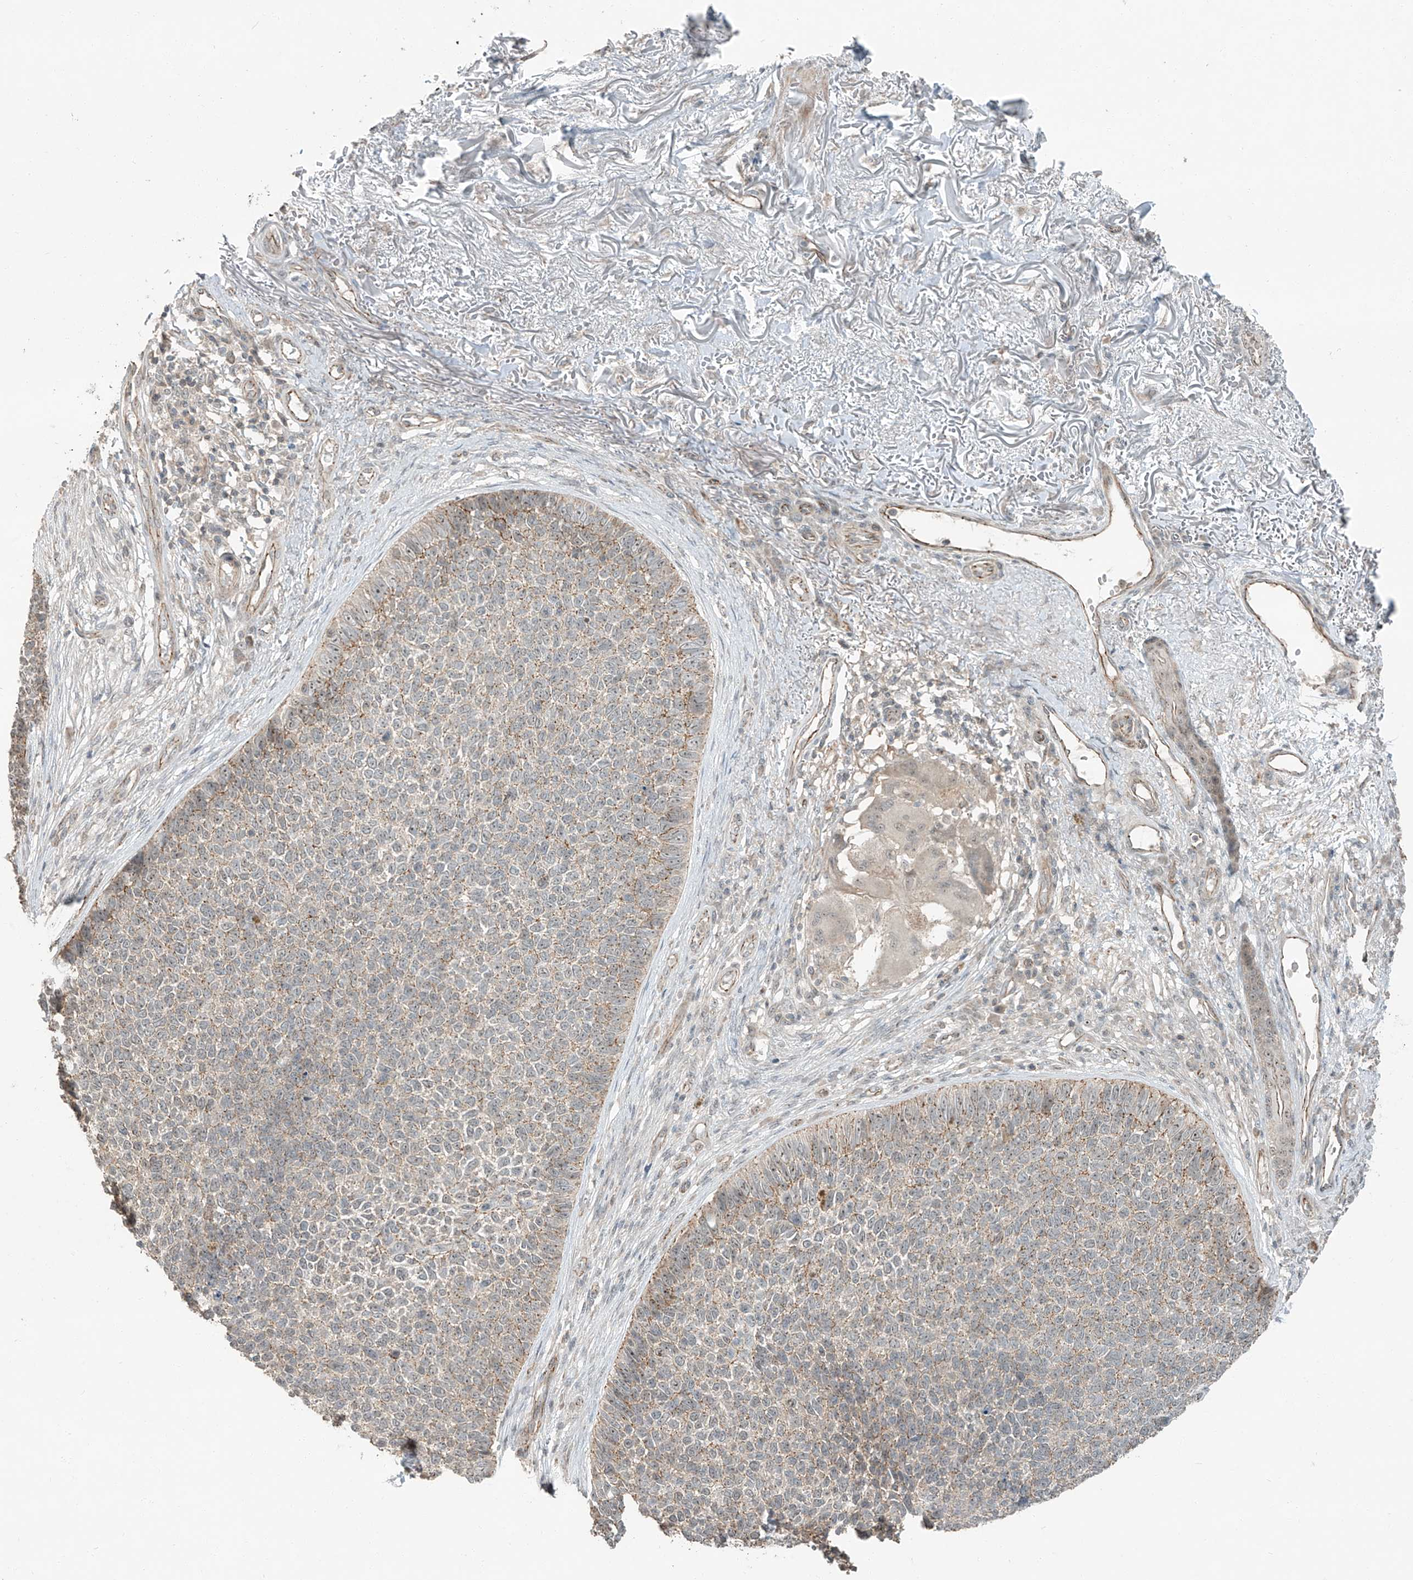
{"staining": {"intensity": "moderate", "quantity": "25%-75%", "location": "cytoplasmic/membranous"}, "tissue": "skin cancer", "cell_type": "Tumor cells", "image_type": "cancer", "snomed": [{"axis": "morphology", "description": "Basal cell carcinoma"}, {"axis": "topography", "description": "Skin"}], "caption": "Protein analysis of skin basal cell carcinoma tissue demonstrates moderate cytoplasmic/membranous positivity in approximately 25%-75% of tumor cells. Using DAB (brown) and hematoxylin (blue) stains, captured at high magnification using brightfield microscopy.", "gene": "ZNF16", "patient": {"sex": "female", "age": 84}}